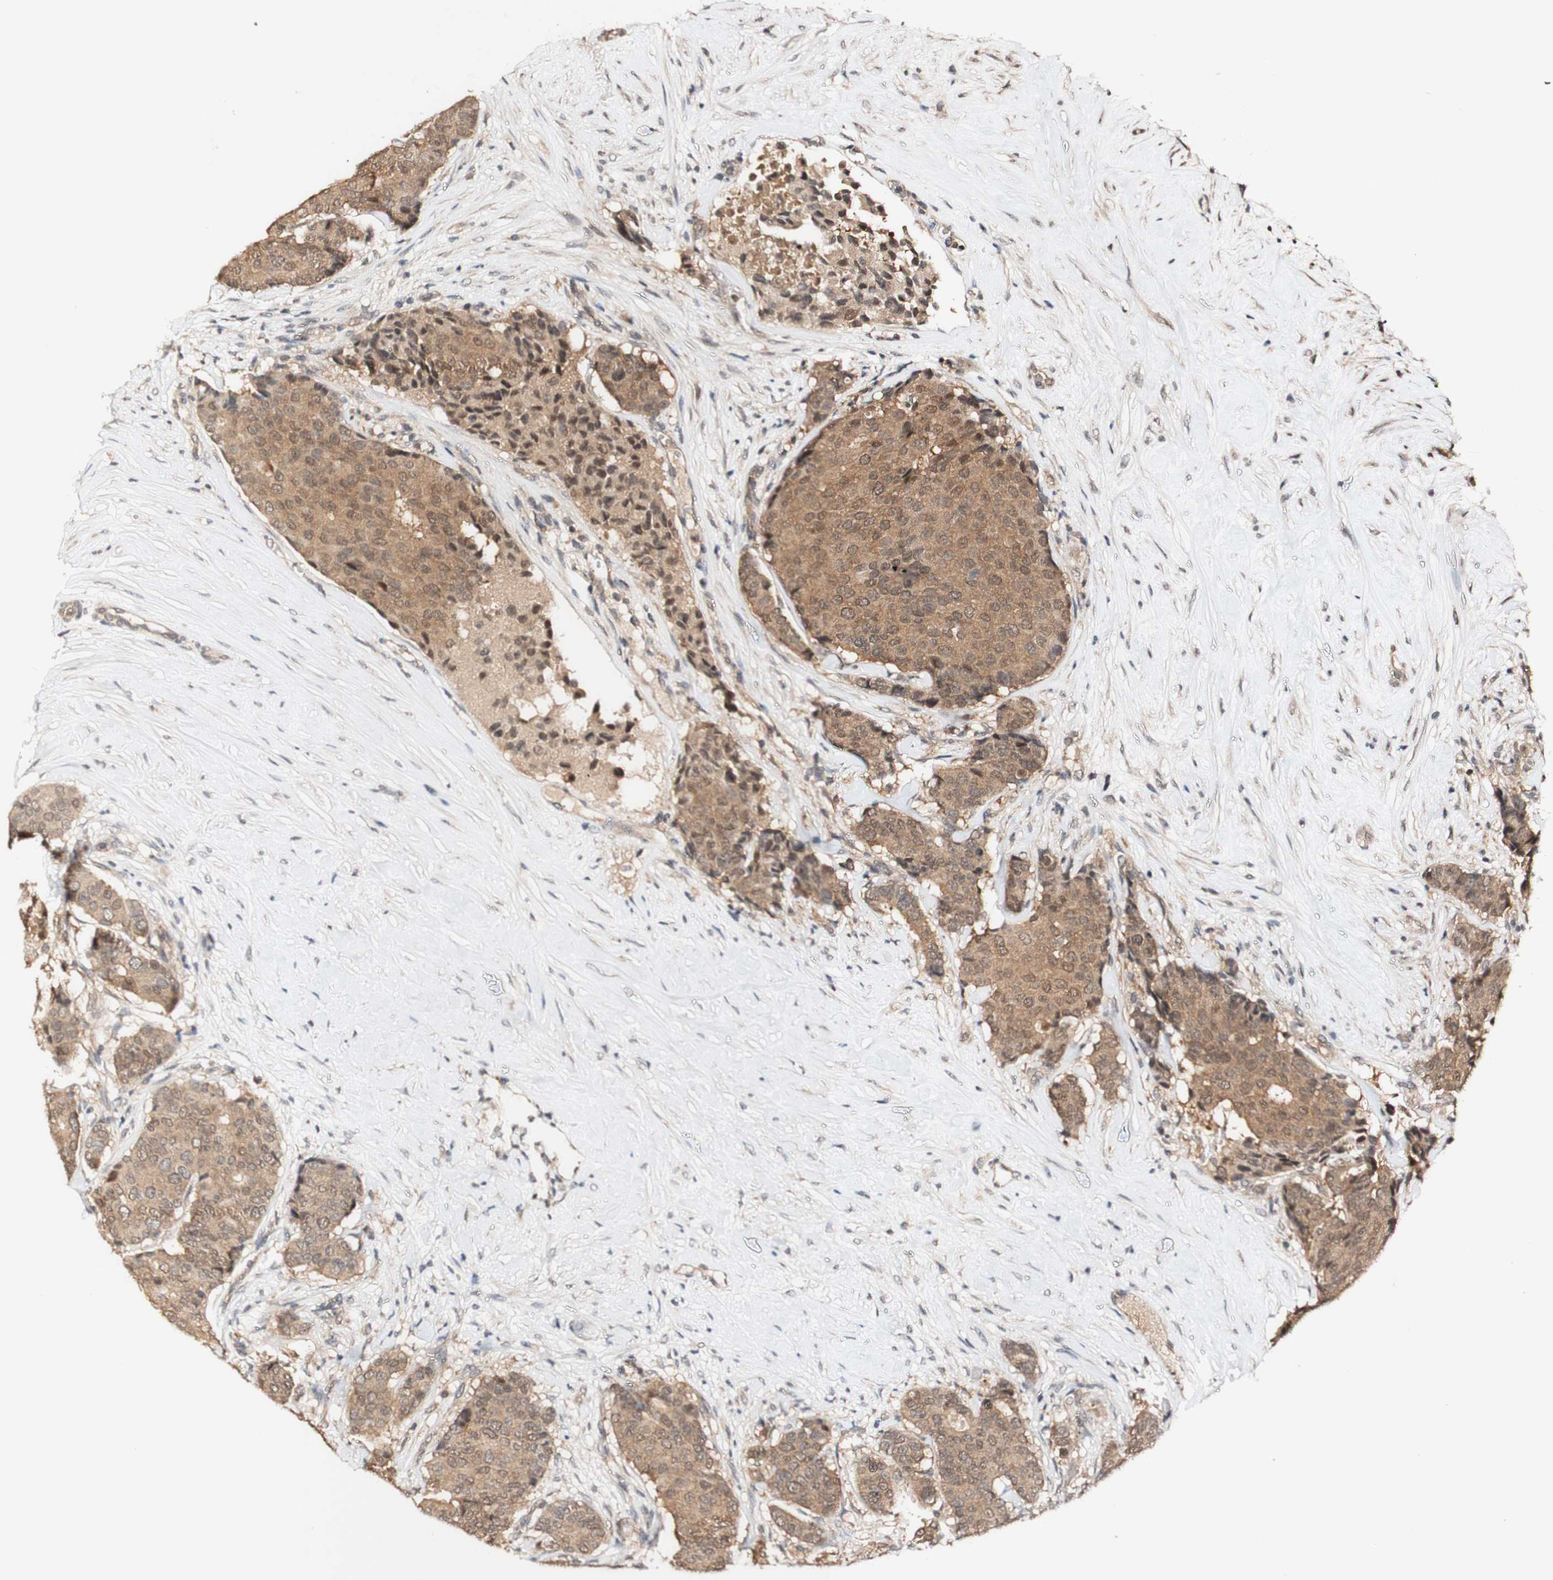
{"staining": {"intensity": "moderate", "quantity": ">75%", "location": "cytoplasmic/membranous"}, "tissue": "breast cancer", "cell_type": "Tumor cells", "image_type": "cancer", "snomed": [{"axis": "morphology", "description": "Duct carcinoma"}, {"axis": "topography", "description": "Breast"}], "caption": "Immunohistochemistry (IHC) staining of breast cancer, which exhibits medium levels of moderate cytoplasmic/membranous staining in about >75% of tumor cells indicating moderate cytoplasmic/membranous protein expression. The staining was performed using DAB (brown) for protein detection and nuclei were counterstained in hematoxylin (blue).", "gene": "PIN1", "patient": {"sex": "female", "age": 75}}